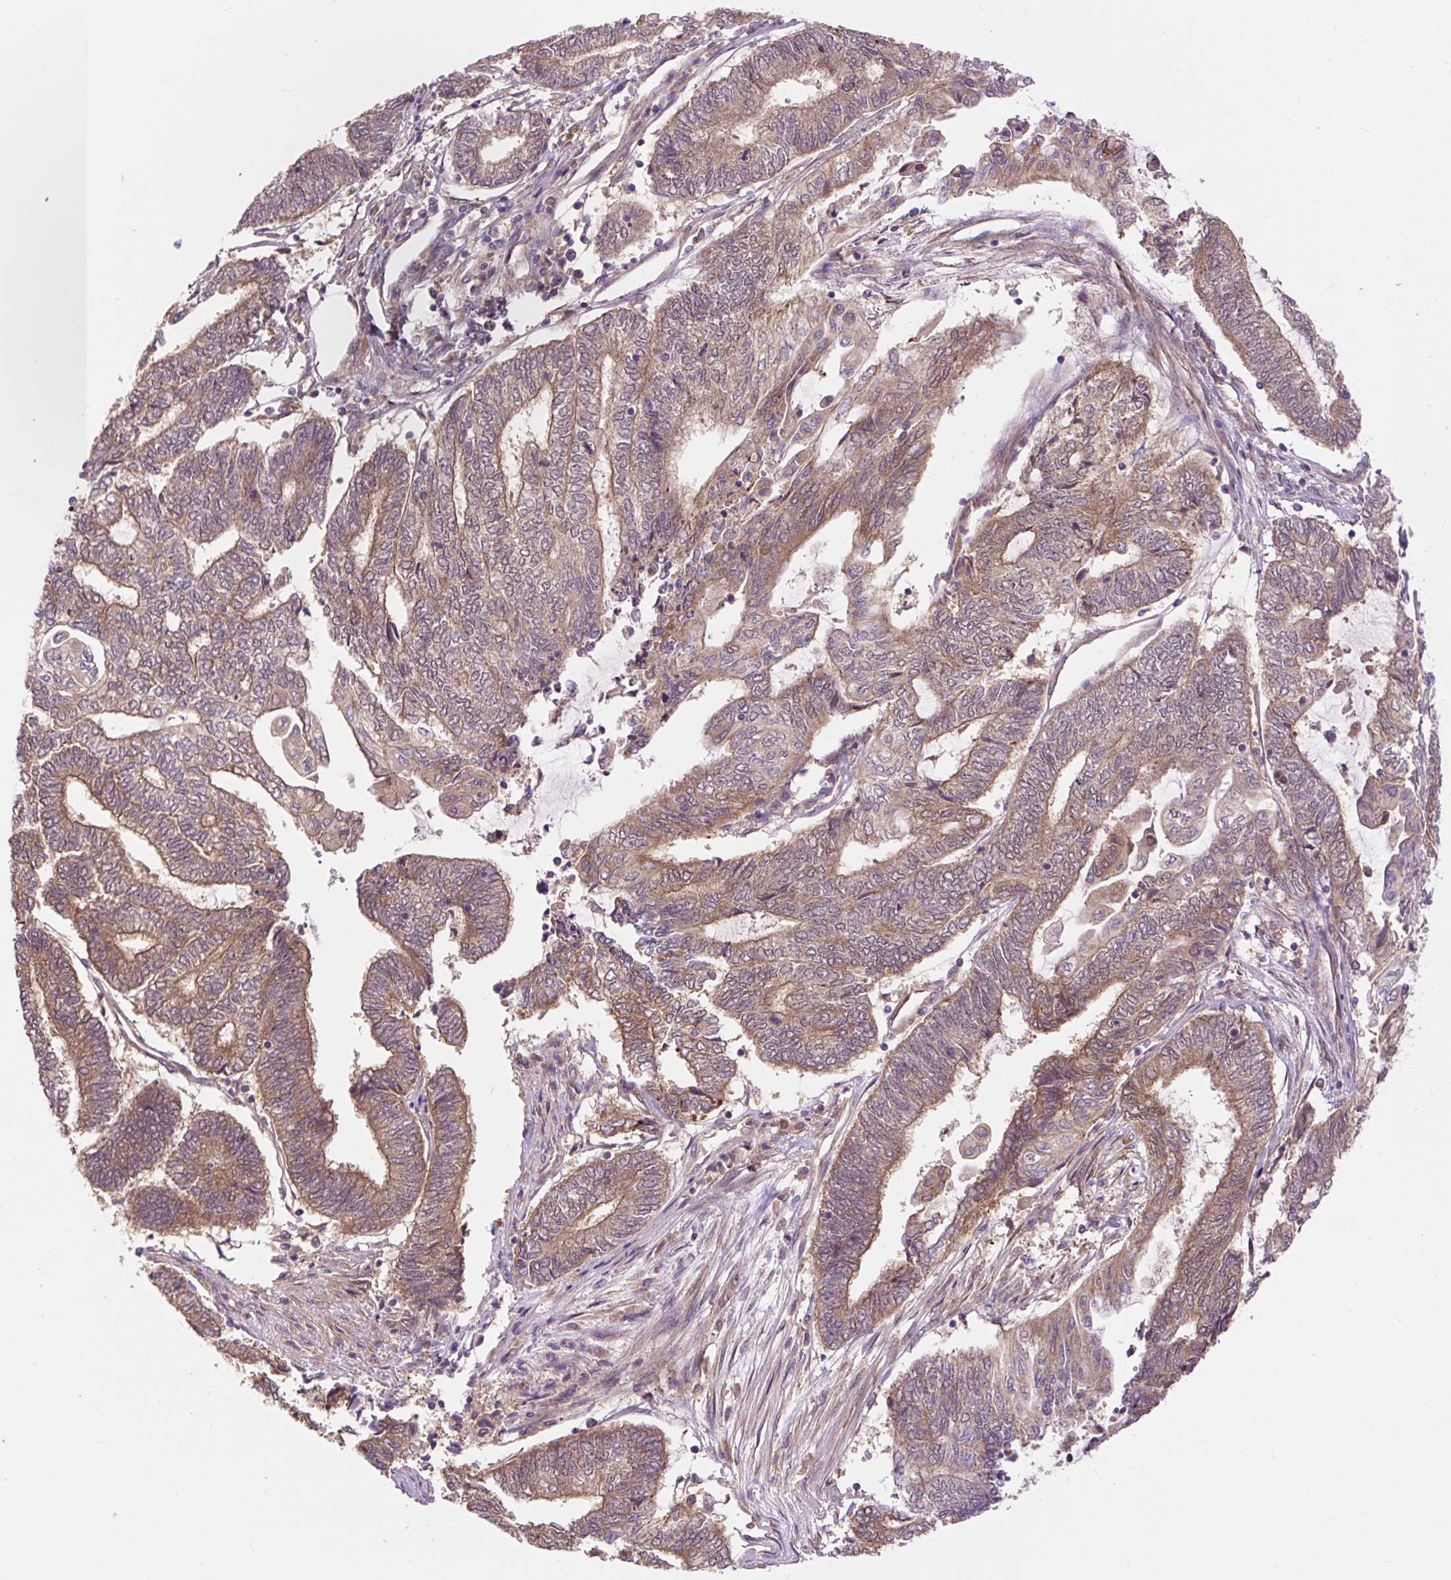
{"staining": {"intensity": "moderate", "quantity": "25%-75%", "location": "cytoplasmic/membranous"}, "tissue": "endometrial cancer", "cell_type": "Tumor cells", "image_type": "cancer", "snomed": [{"axis": "morphology", "description": "Adenocarcinoma, NOS"}, {"axis": "topography", "description": "Uterus"}, {"axis": "topography", "description": "Endometrium"}], "caption": "Moderate cytoplasmic/membranous expression for a protein is seen in approximately 25%-75% of tumor cells of endometrial cancer using IHC.", "gene": "TRIAP1", "patient": {"sex": "female", "age": 70}}